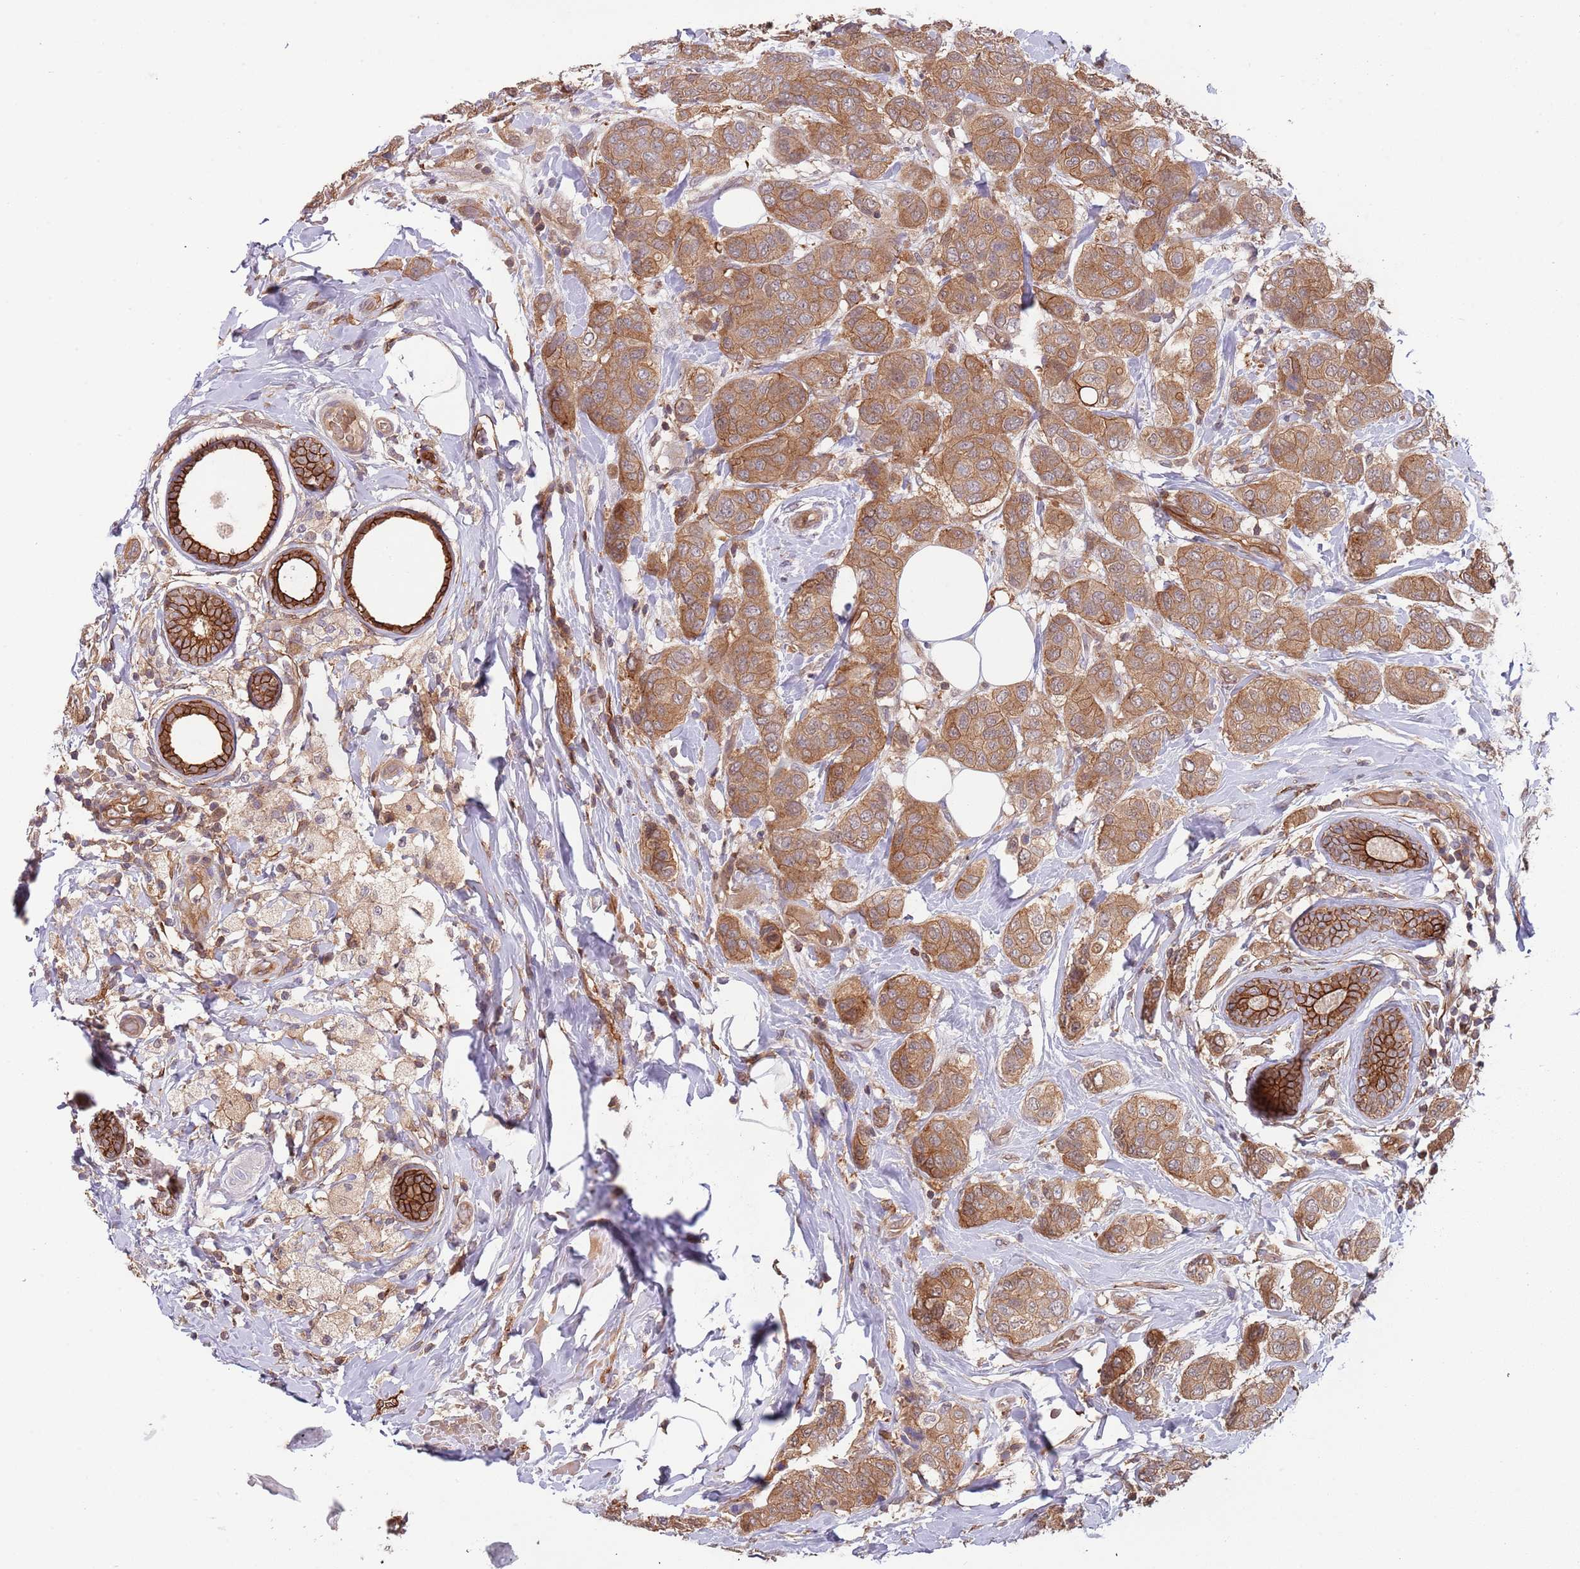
{"staining": {"intensity": "moderate", "quantity": ">75%", "location": "cytoplasmic/membranous"}, "tissue": "breast cancer", "cell_type": "Tumor cells", "image_type": "cancer", "snomed": [{"axis": "morphology", "description": "Lobular carcinoma"}, {"axis": "topography", "description": "Breast"}], "caption": "Immunohistochemical staining of human breast lobular carcinoma reveals moderate cytoplasmic/membranous protein staining in approximately >75% of tumor cells.", "gene": "GSDMD", "patient": {"sex": "female", "age": 51}}